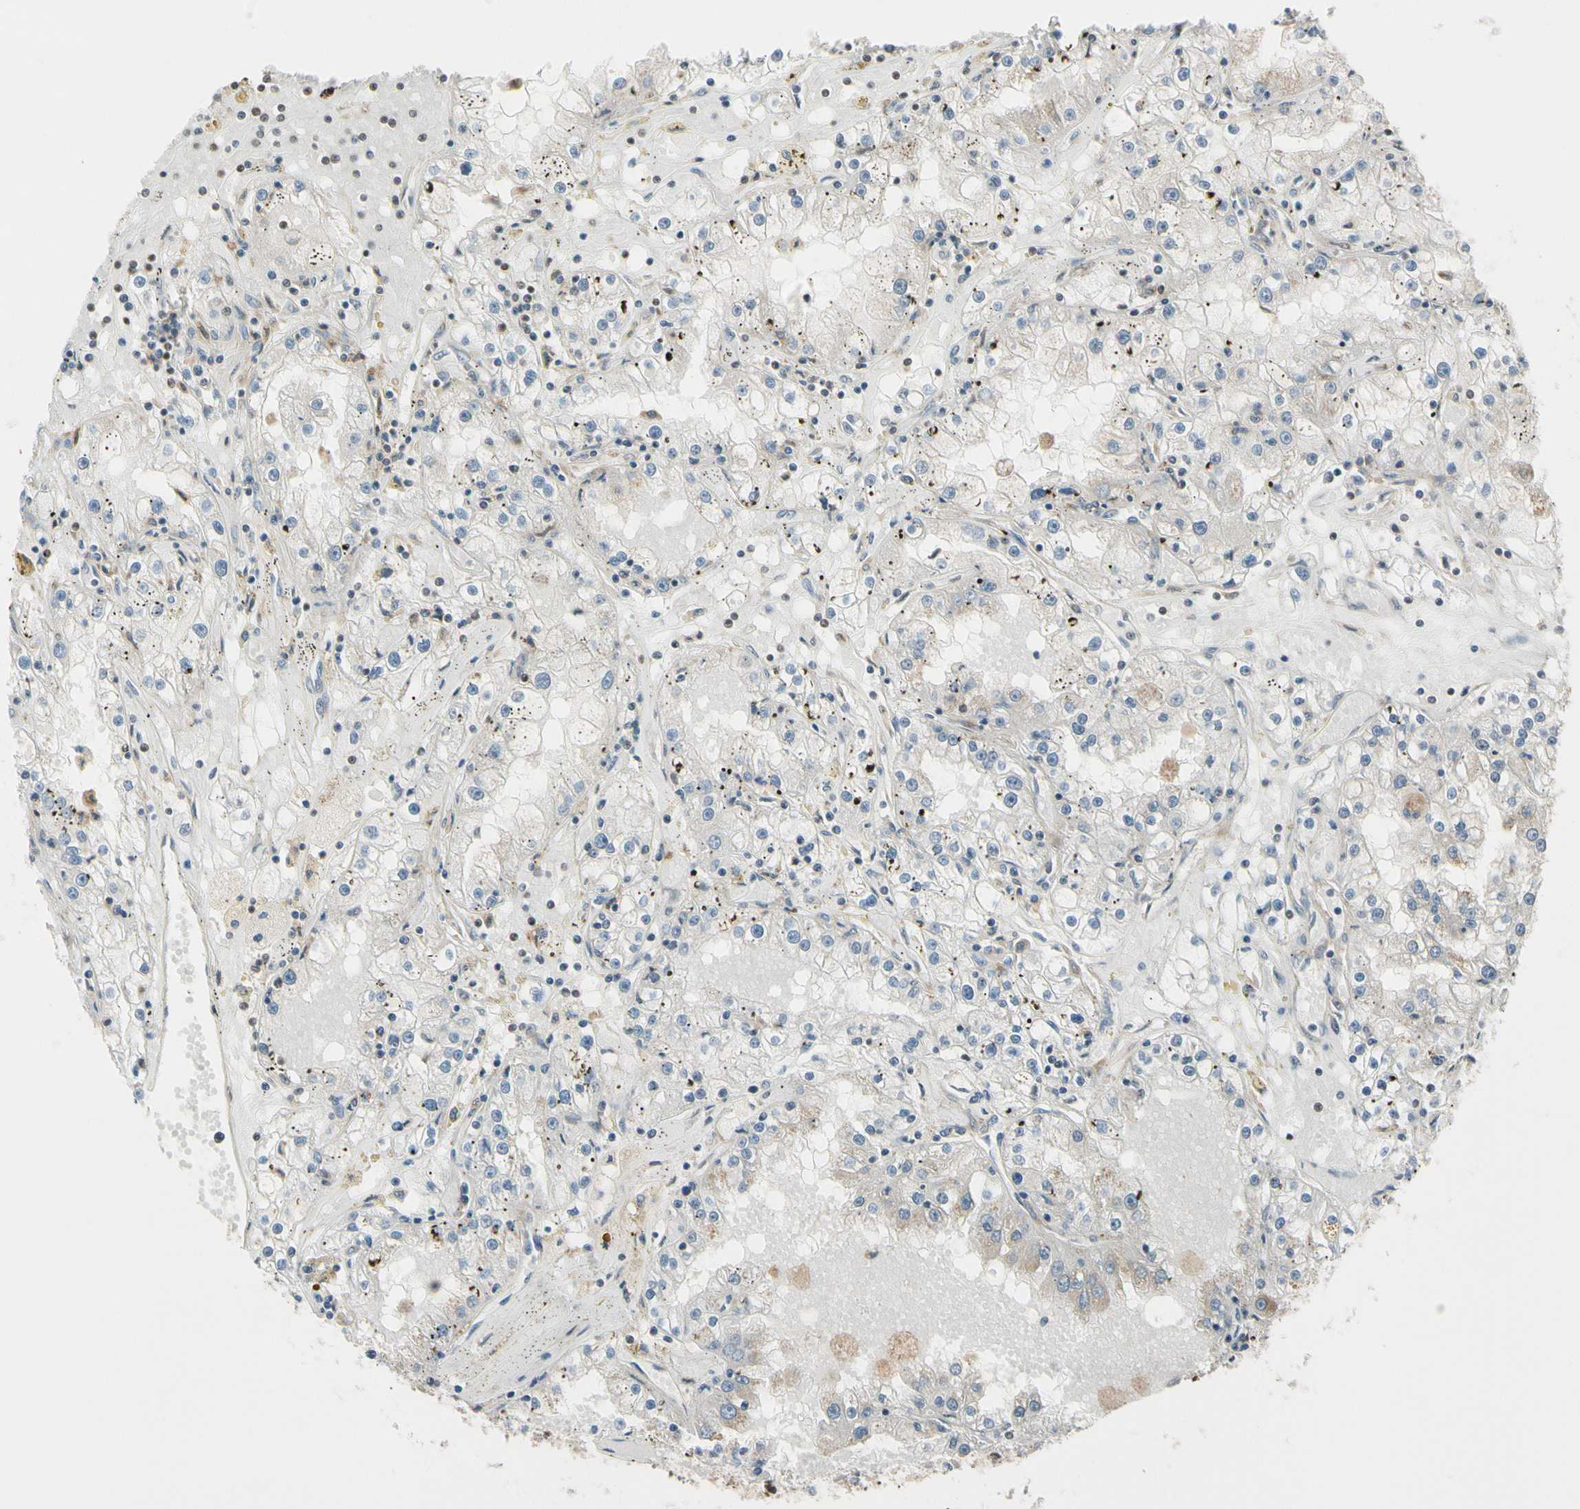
{"staining": {"intensity": "weak", "quantity": "<25%", "location": "cytoplasmic/membranous"}, "tissue": "renal cancer", "cell_type": "Tumor cells", "image_type": "cancer", "snomed": [{"axis": "morphology", "description": "Adenocarcinoma, NOS"}, {"axis": "topography", "description": "Kidney"}], "caption": "Tumor cells show no significant protein staining in renal adenocarcinoma.", "gene": "DAXX", "patient": {"sex": "male", "age": 56}}